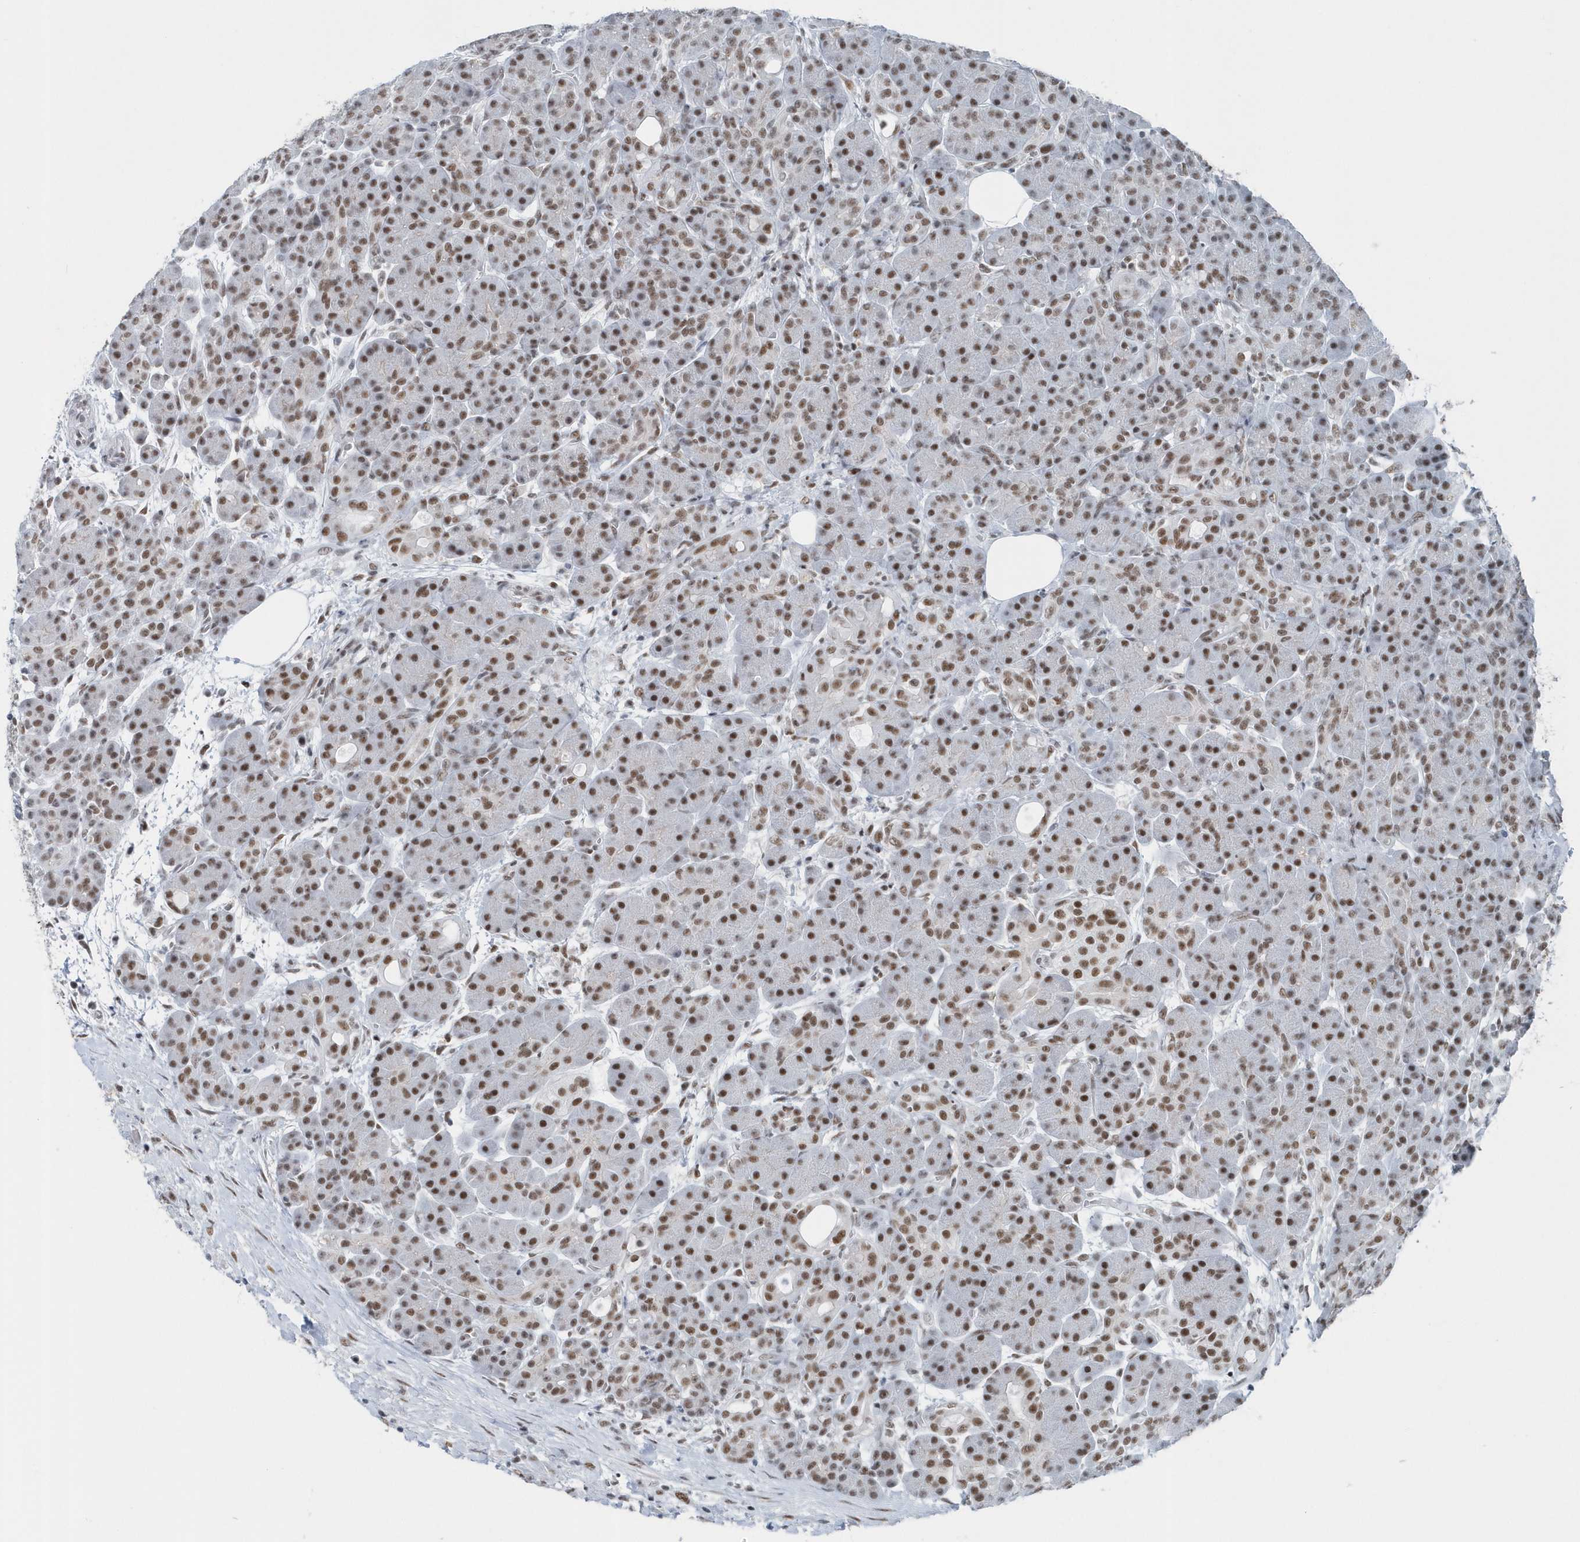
{"staining": {"intensity": "moderate", "quantity": ">75%", "location": "nuclear"}, "tissue": "pancreas", "cell_type": "Exocrine glandular cells", "image_type": "normal", "snomed": [{"axis": "morphology", "description": "Normal tissue, NOS"}, {"axis": "topography", "description": "Pancreas"}], "caption": "This is a histology image of IHC staining of unremarkable pancreas, which shows moderate staining in the nuclear of exocrine glandular cells.", "gene": "FIP1L1", "patient": {"sex": "male", "age": 63}}